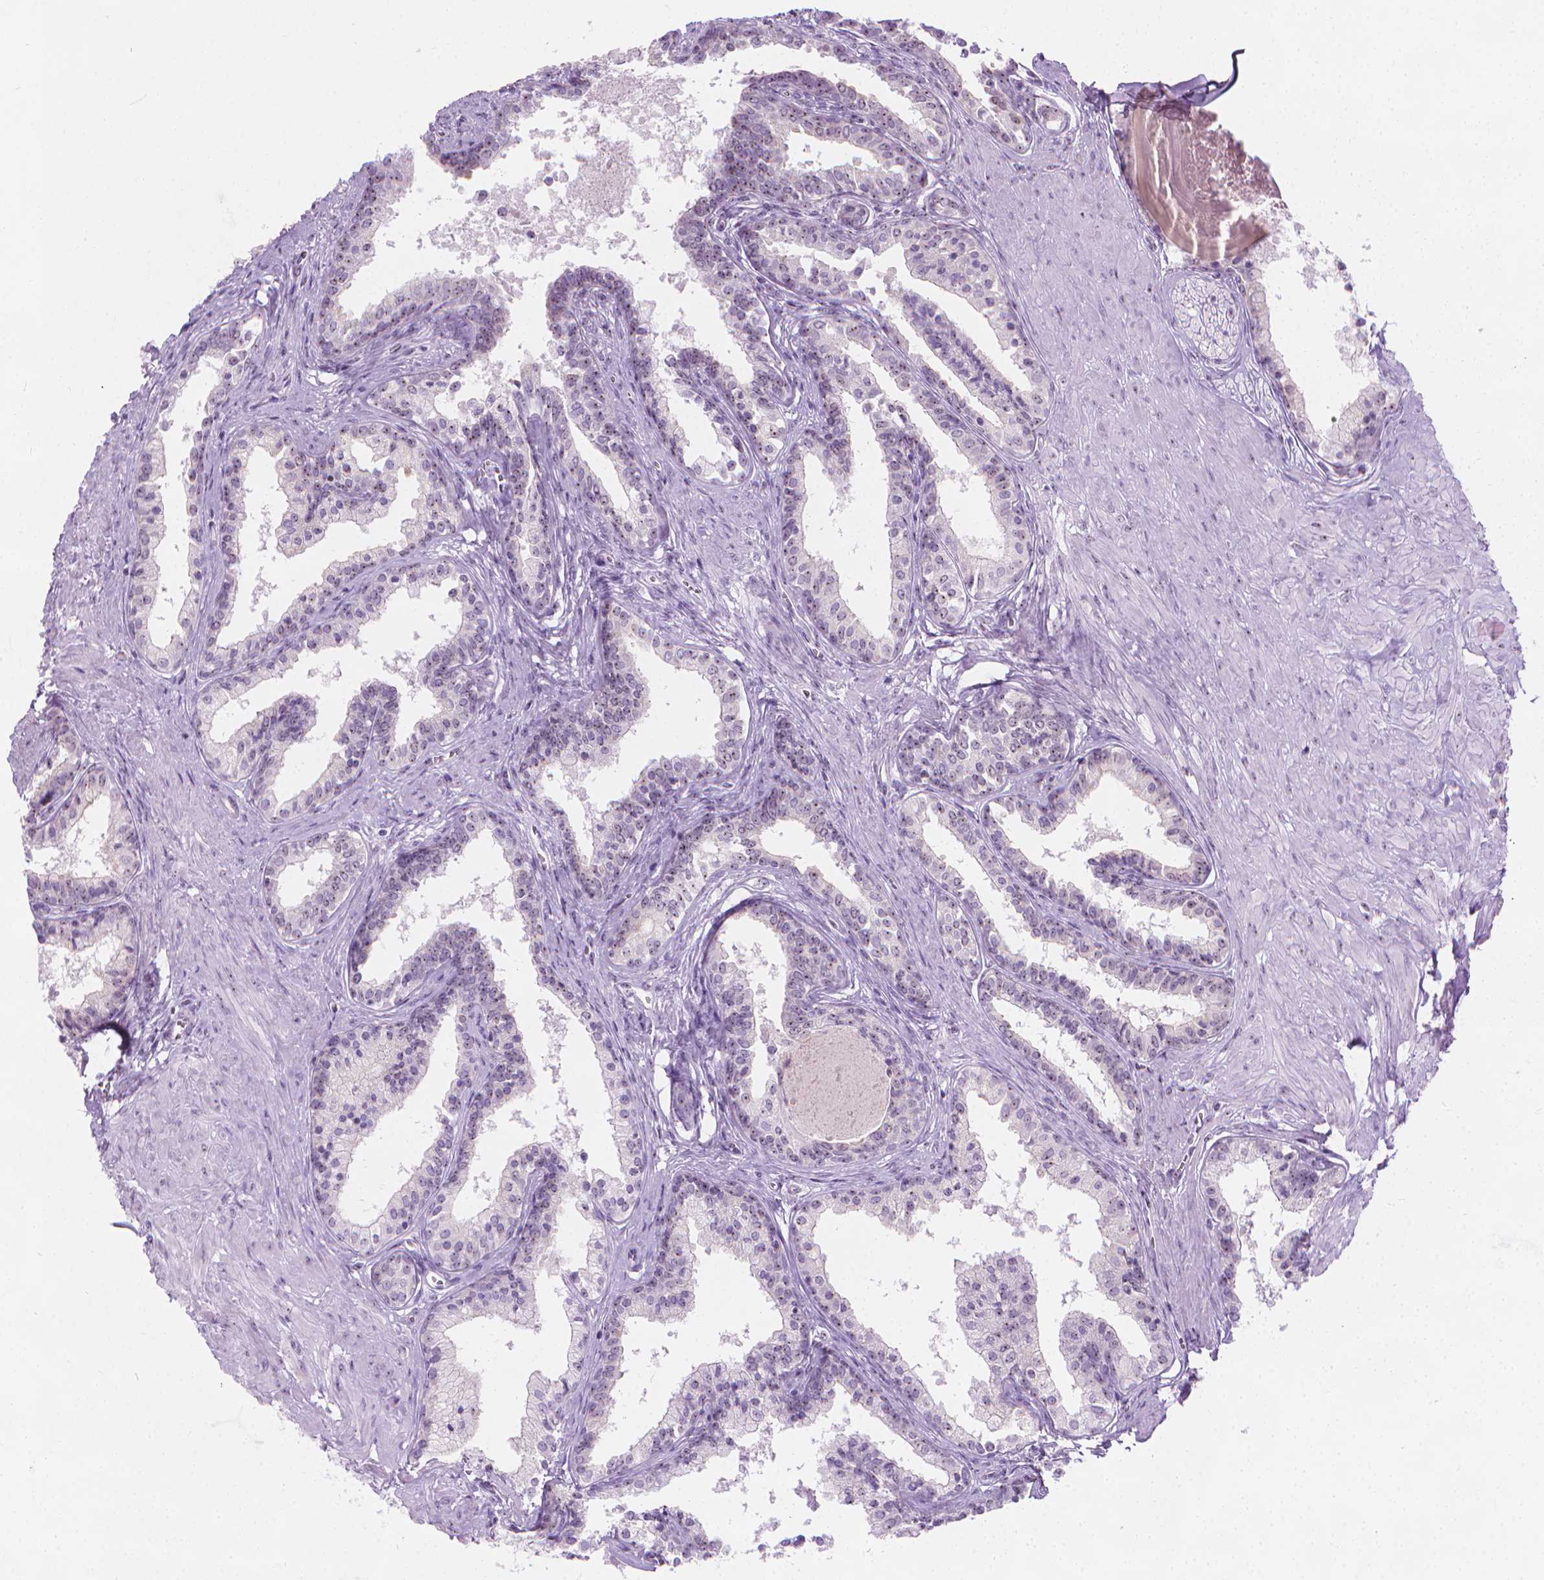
{"staining": {"intensity": "weak", "quantity": ">75%", "location": "nuclear"}, "tissue": "prostate", "cell_type": "Glandular cells", "image_type": "normal", "snomed": [{"axis": "morphology", "description": "Normal tissue, NOS"}, {"axis": "topography", "description": "Prostate"}], "caption": "DAB immunohistochemical staining of unremarkable prostate exhibits weak nuclear protein positivity in approximately >75% of glandular cells.", "gene": "NOL7", "patient": {"sex": "male", "age": 61}}